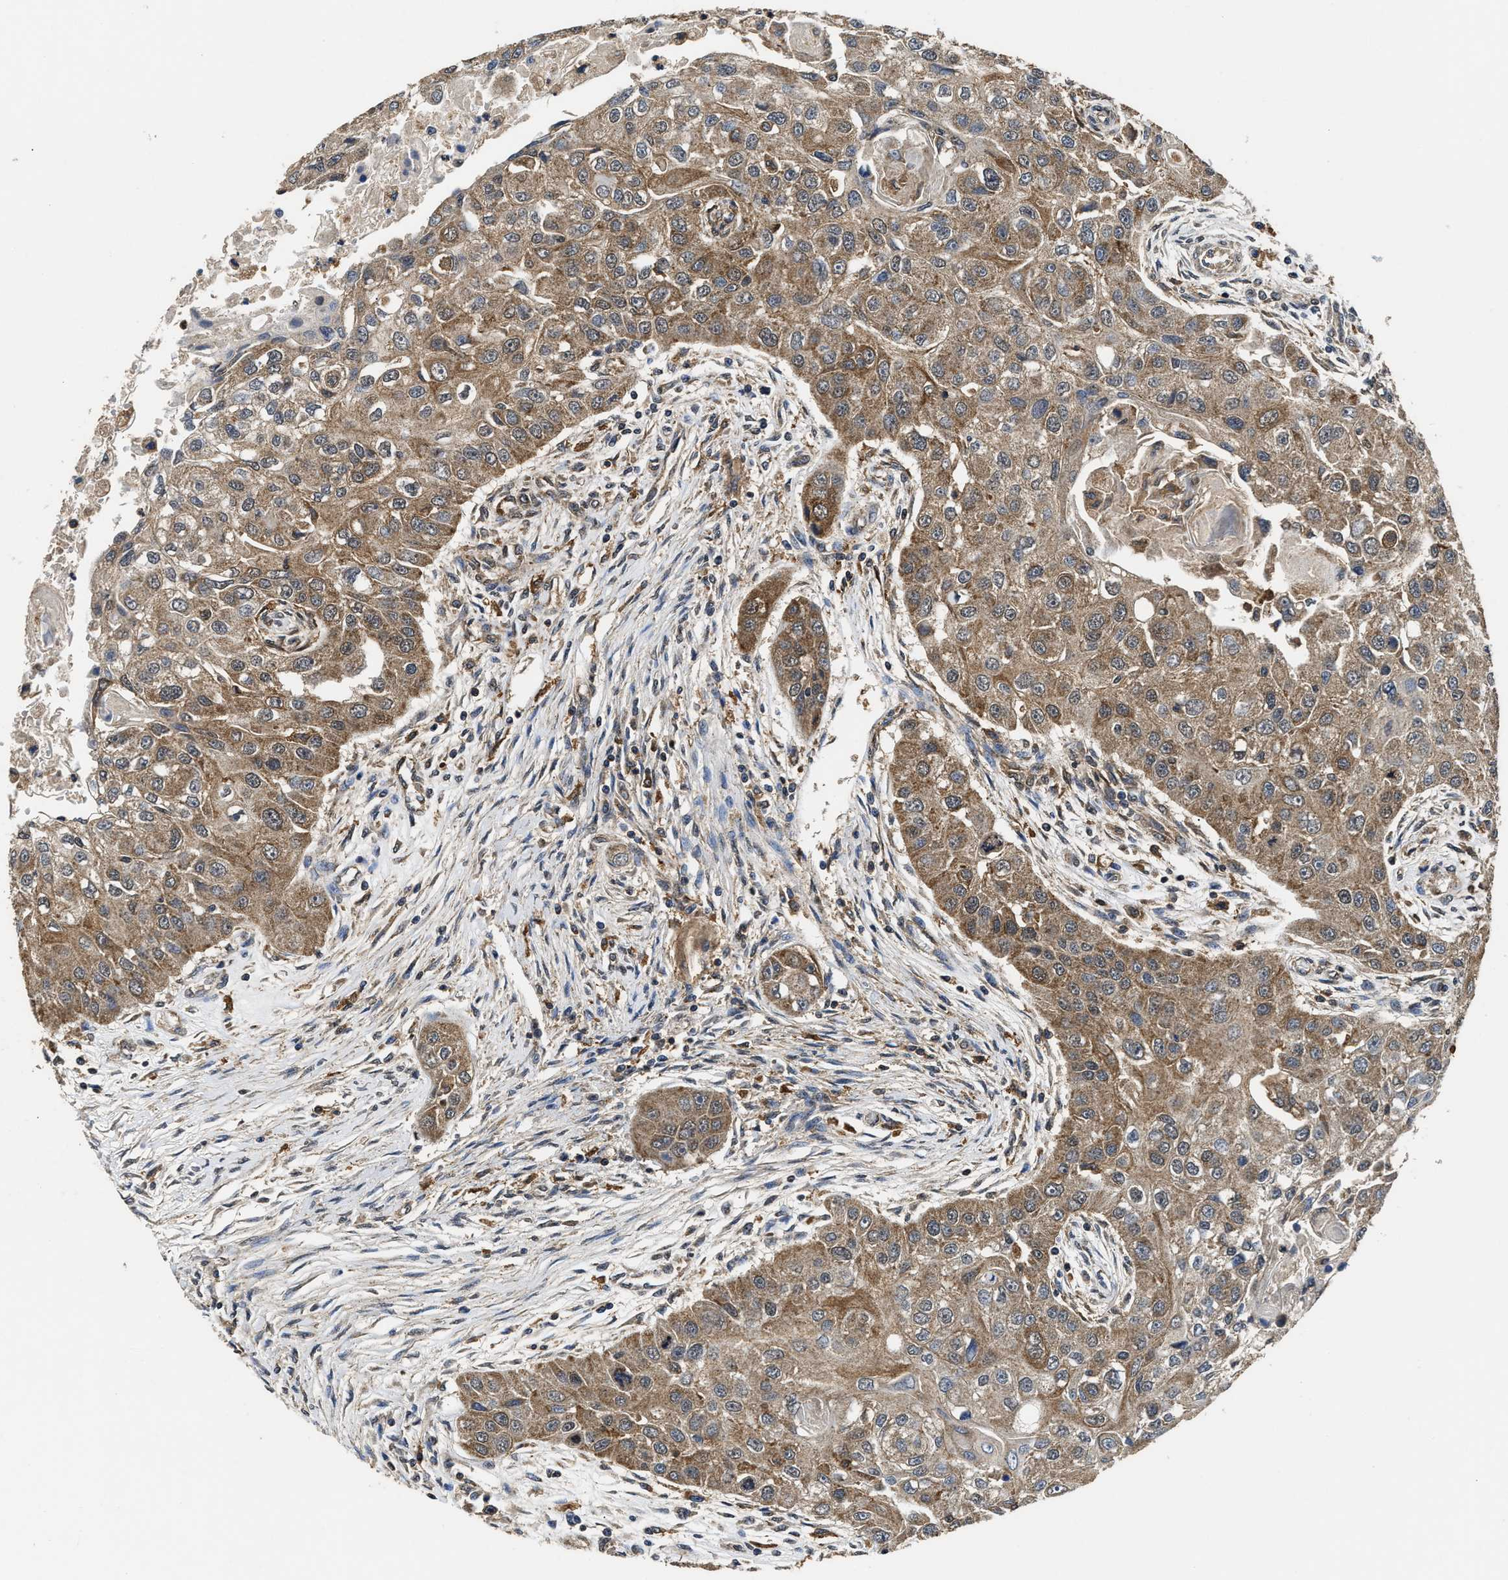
{"staining": {"intensity": "moderate", "quantity": ">75%", "location": "cytoplasmic/membranous"}, "tissue": "head and neck cancer", "cell_type": "Tumor cells", "image_type": "cancer", "snomed": [{"axis": "morphology", "description": "Normal tissue, NOS"}, {"axis": "morphology", "description": "Squamous cell carcinoma, NOS"}, {"axis": "topography", "description": "Skeletal muscle"}, {"axis": "topography", "description": "Head-Neck"}], "caption": "Immunohistochemistry (IHC) of human head and neck cancer (squamous cell carcinoma) exhibits medium levels of moderate cytoplasmic/membranous expression in approximately >75% of tumor cells.", "gene": "CTNNA1", "patient": {"sex": "male", "age": 51}}